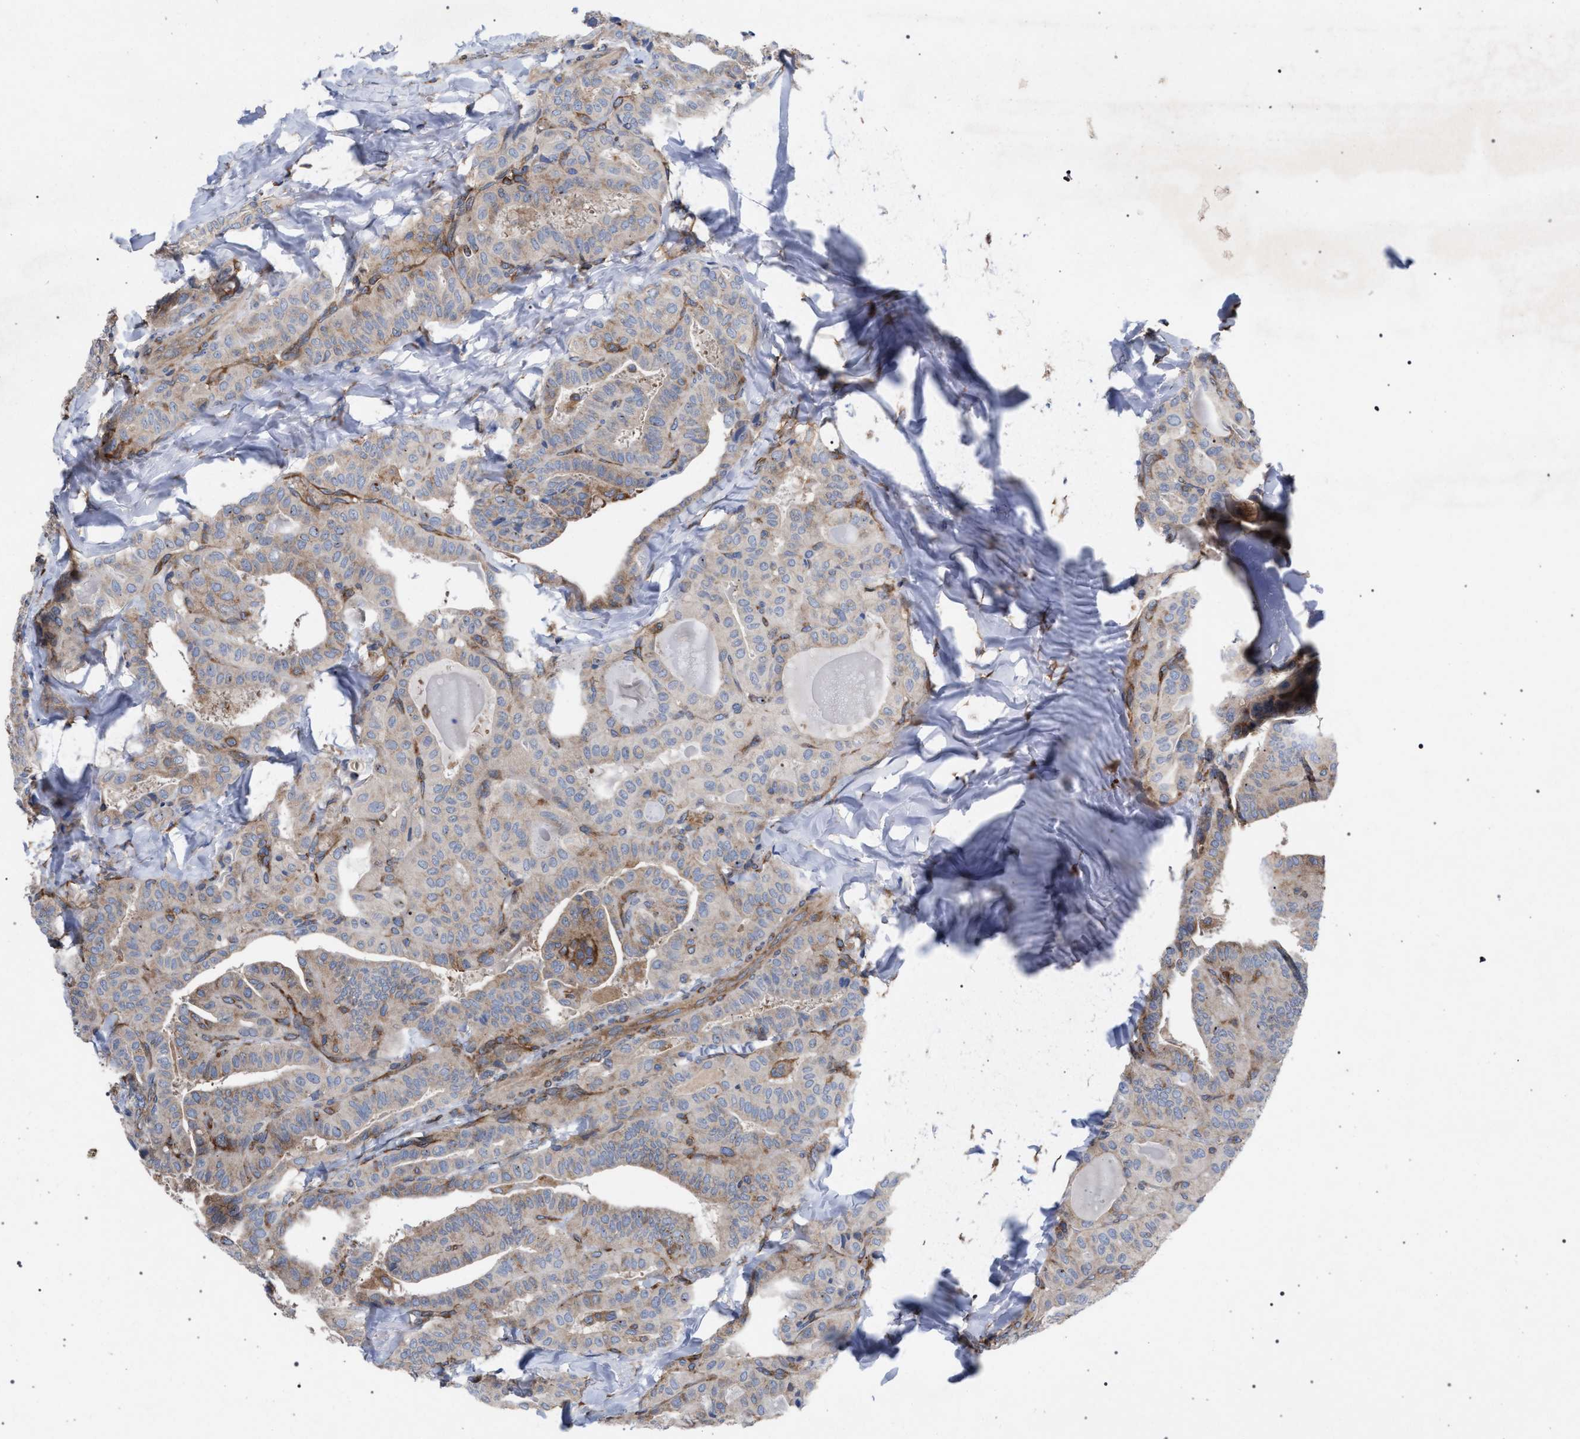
{"staining": {"intensity": "weak", "quantity": "<25%", "location": "cytoplasmic/membranous"}, "tissue": "thyroid cancer", "cell_type": "Tumor cells", "image_type": "cancer", "snomed": [{"axis": "morphology", "description": "Papillary adenocarcinoma, NOS"}, {"axis": "topography", "description": "Thyroid gland"}], "caption": "Tumor cells are negative for protein expression in human thyroid papillary adenocarcinoma.", "gene": "CDR2L", "patient": {"sex": "male", "age": 77}}